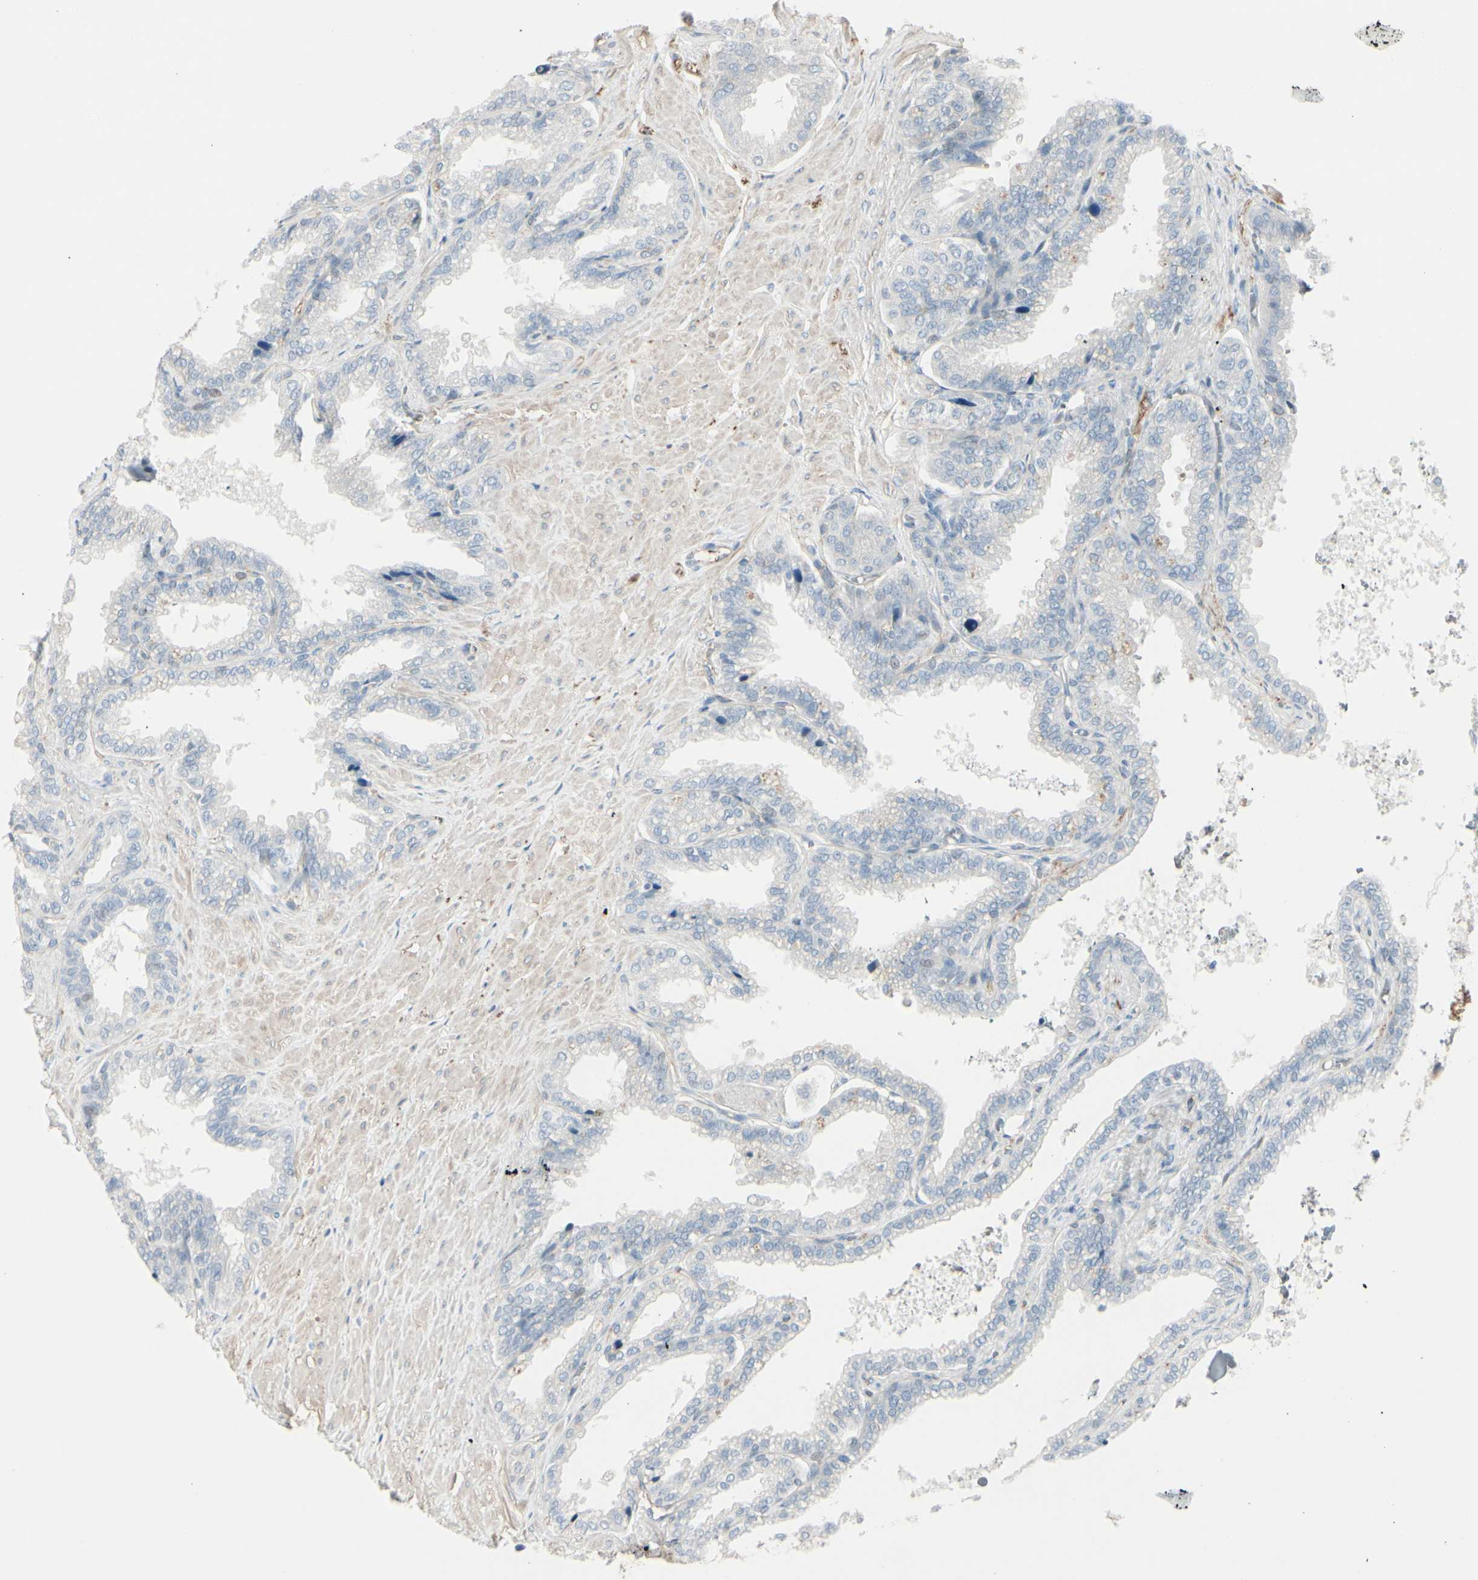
{"staining": {"intensity": "negative", "quantity": "none", "location": "none"}, "tissue": "seminal vesicle", "cell_type": "Glandular cells", "image_type": "normal", "snomed": [{"axis": "morphology", "description": "Normal tissue, NOS"}, {"axis": "topography", "description": "Seminal veicle"}], "caption": "Immunohistochemistry image of normal human seminal vesicle stained for a protein (brown), which exhibits no expression in glandular cells.", "gene": "CACNA2D1", "patient": {"sex": "male", "age": 46}}